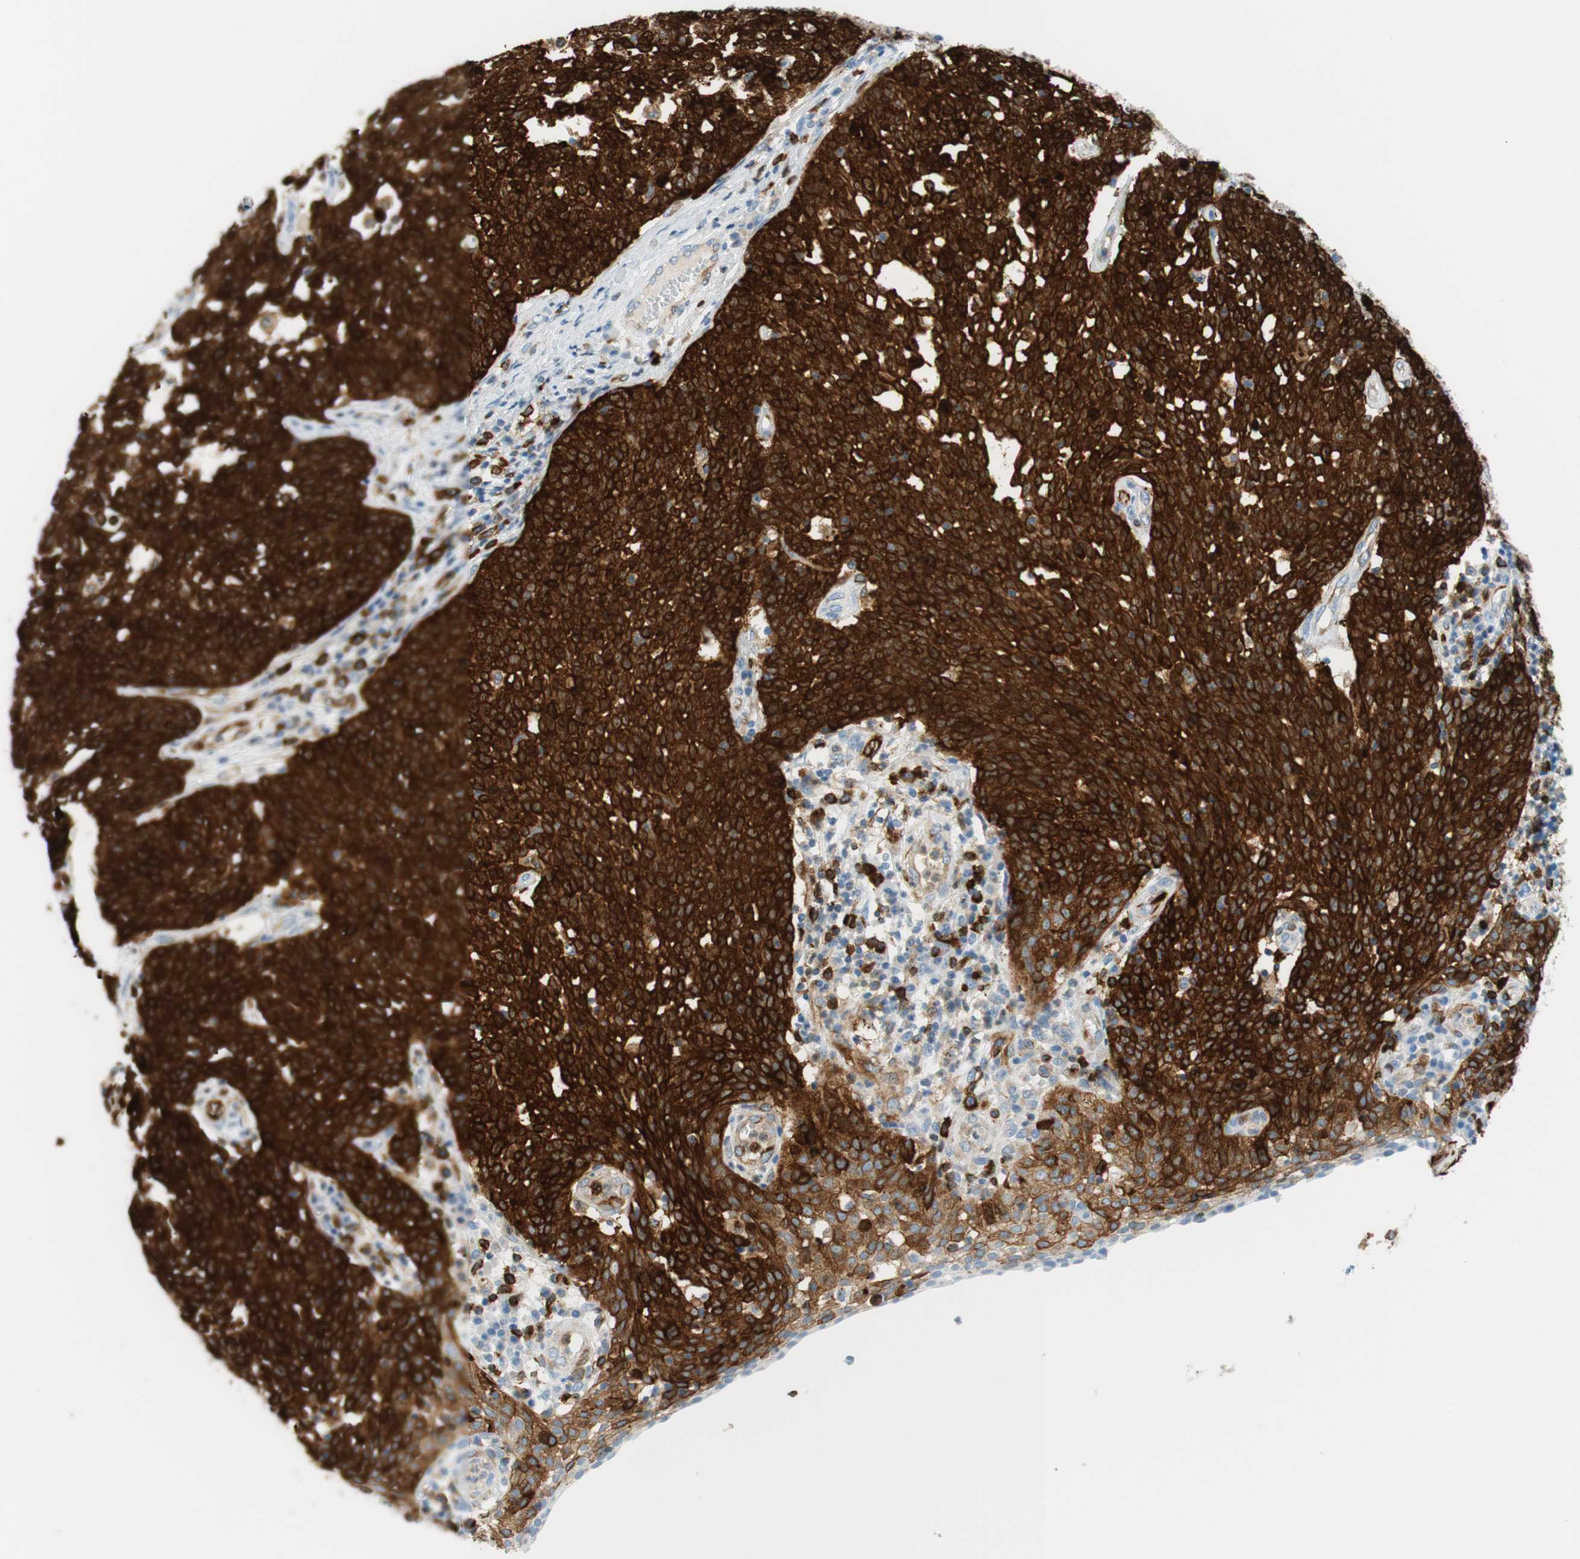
{"staining": {"intensity": "strong", "quantity": ">75%", "location": "cytoplasmic/membranous,nuclear"}, "tissue": "cervical cancer", "cell_type": "Tumor cells", "image_type": "cancer", "snomed": [{"axis": "morphology", "description": "Squamous cell carcinoma, NOS"}, {"axis": "topography", "description": "Cervix"}], "caption": "Strong cytoplasmic/membranous and nuclear protein positivity is appreciated in about >75% of tumor cells in cervical cancer.", "gene": "STMN1", "patient": {"sex": "female", "age": 34}}